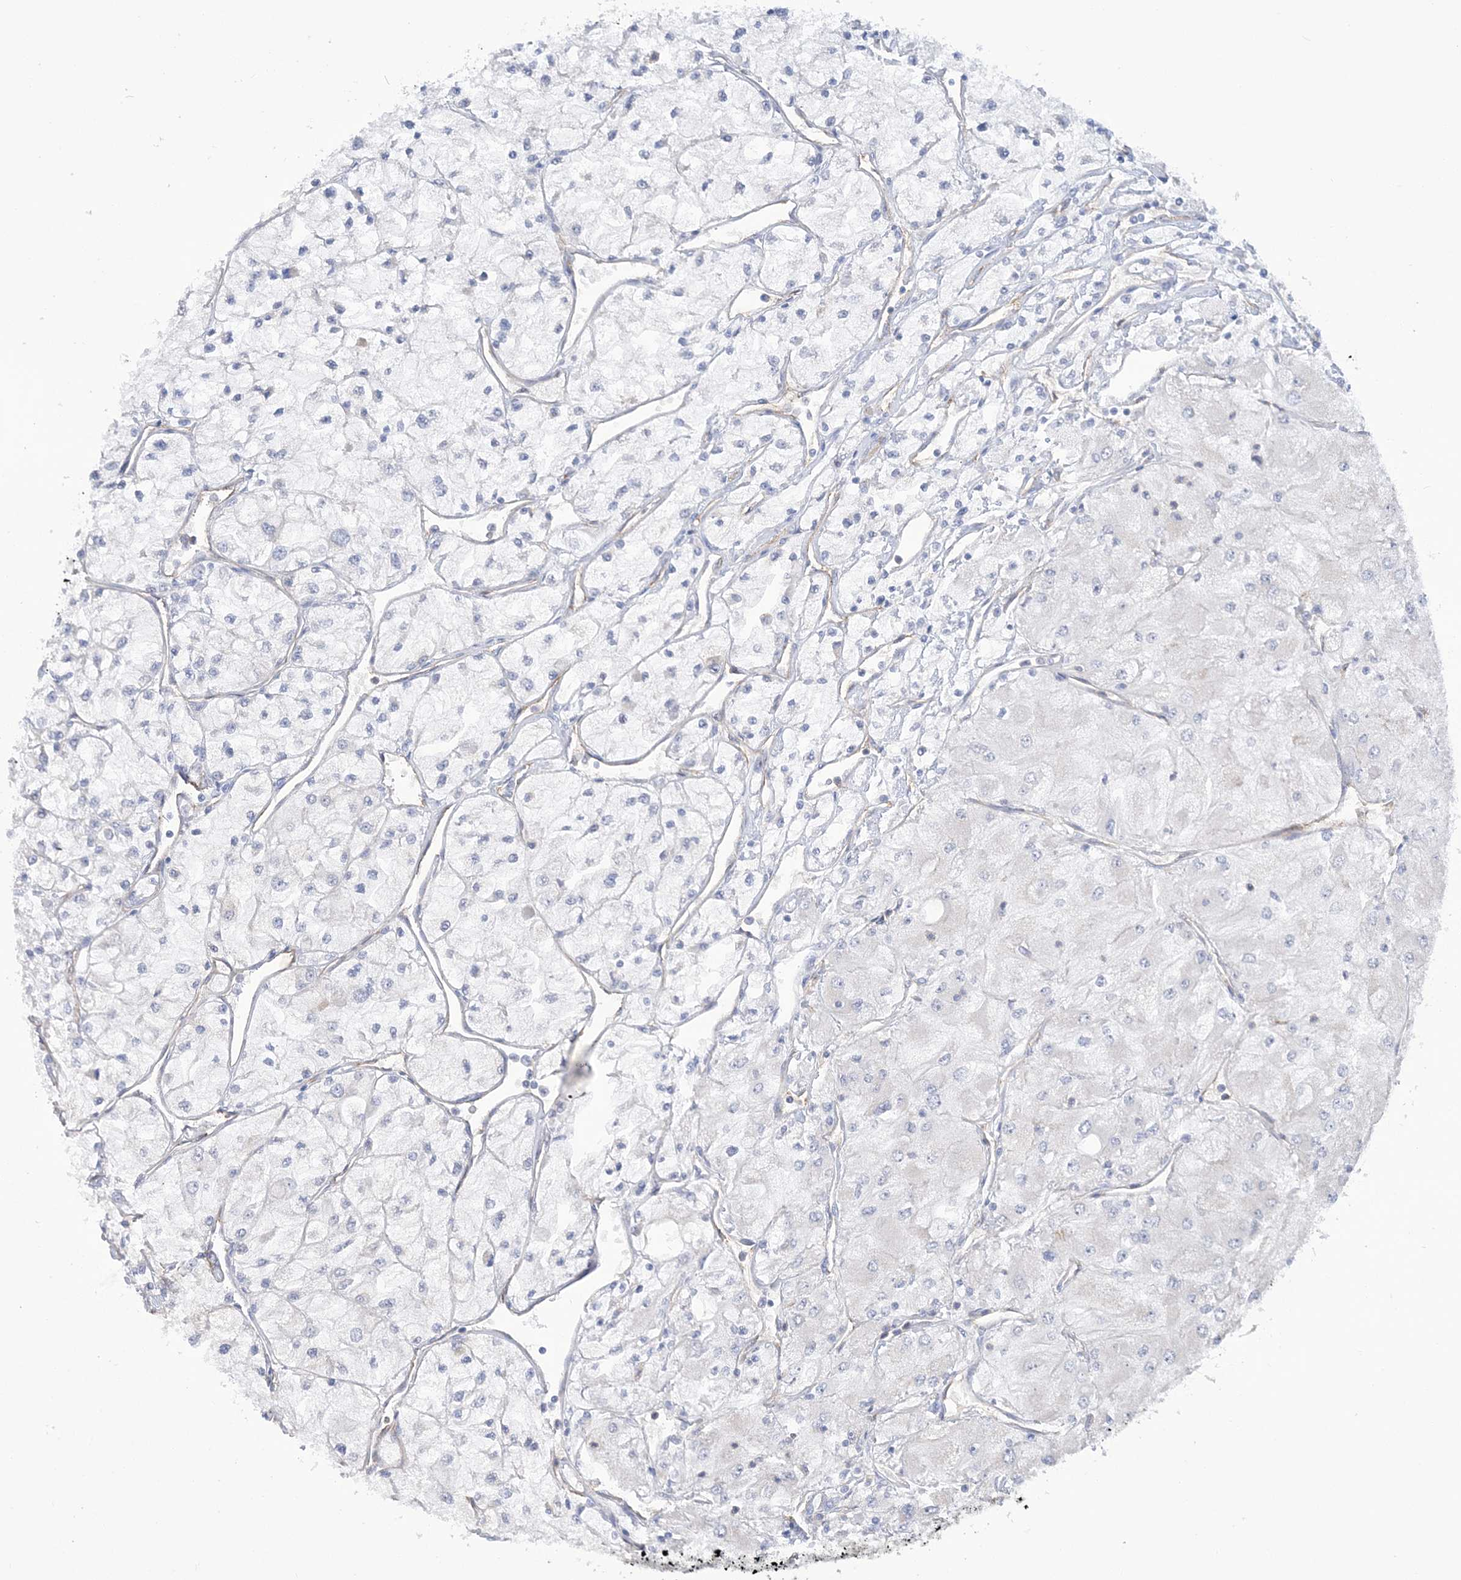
{"staining": {"intensity": "negative", "quantity": "none", "location": "none"}, "tissue": "renal cancer", "cell_type": "Tumor cells", "image_type": "cancer", "snomed": [{"axis": "morphology", "description": "Adenocarcinoma, NOS"}, {"axis": "topography", "description": "Kidney"}], "caption": "This is an immunohistochemistry (IHC) image of human renal adenocarcinoma. There is no expression in tumor cells.", "gene": "FARSB", "patient": {"sex": "male", "age": 80}}